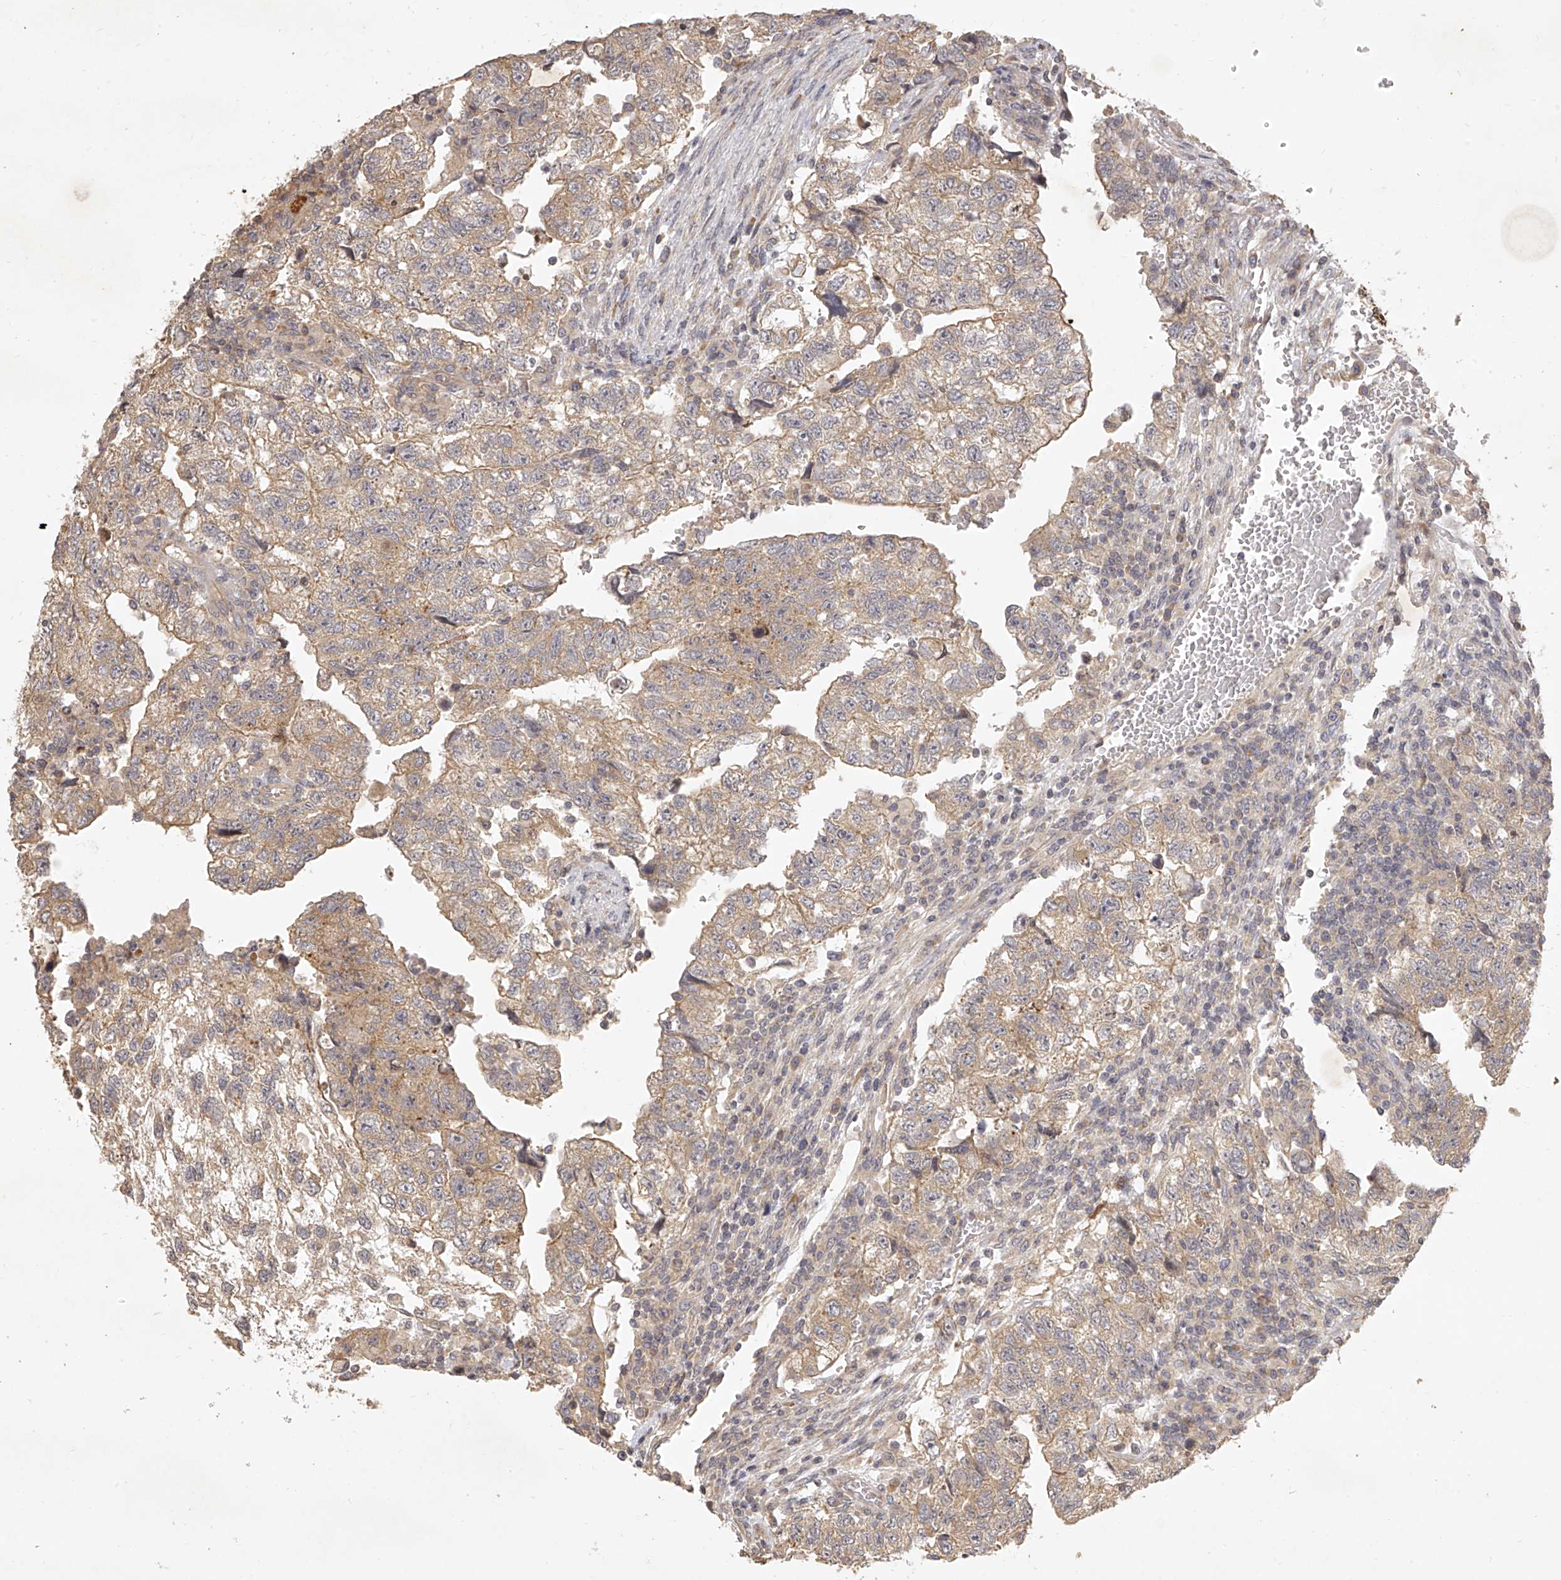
{"staining": {"intensity": "moderate", "quantity": ">75%", "location": "cytoplasmic/membranous"}, "tissue": "testis cancer", "cell_type": "Tumor cells", "image_type": "cancer", "snomed": [{"axis": "morphology", "description": "Carcinoma, Embryonal, NOS"}, {"axis": "topography", "description": "Testis"}], "caption": "Testis embryonal carcinoma tissue displays moderate cytoplasmic/membranous expression in approximately >75% of tumor cells (Brightfield microscopy of DAB IHC at high magnification).", "gene": "DOCK9", "patient": {"sex": "male", "age": 36}}